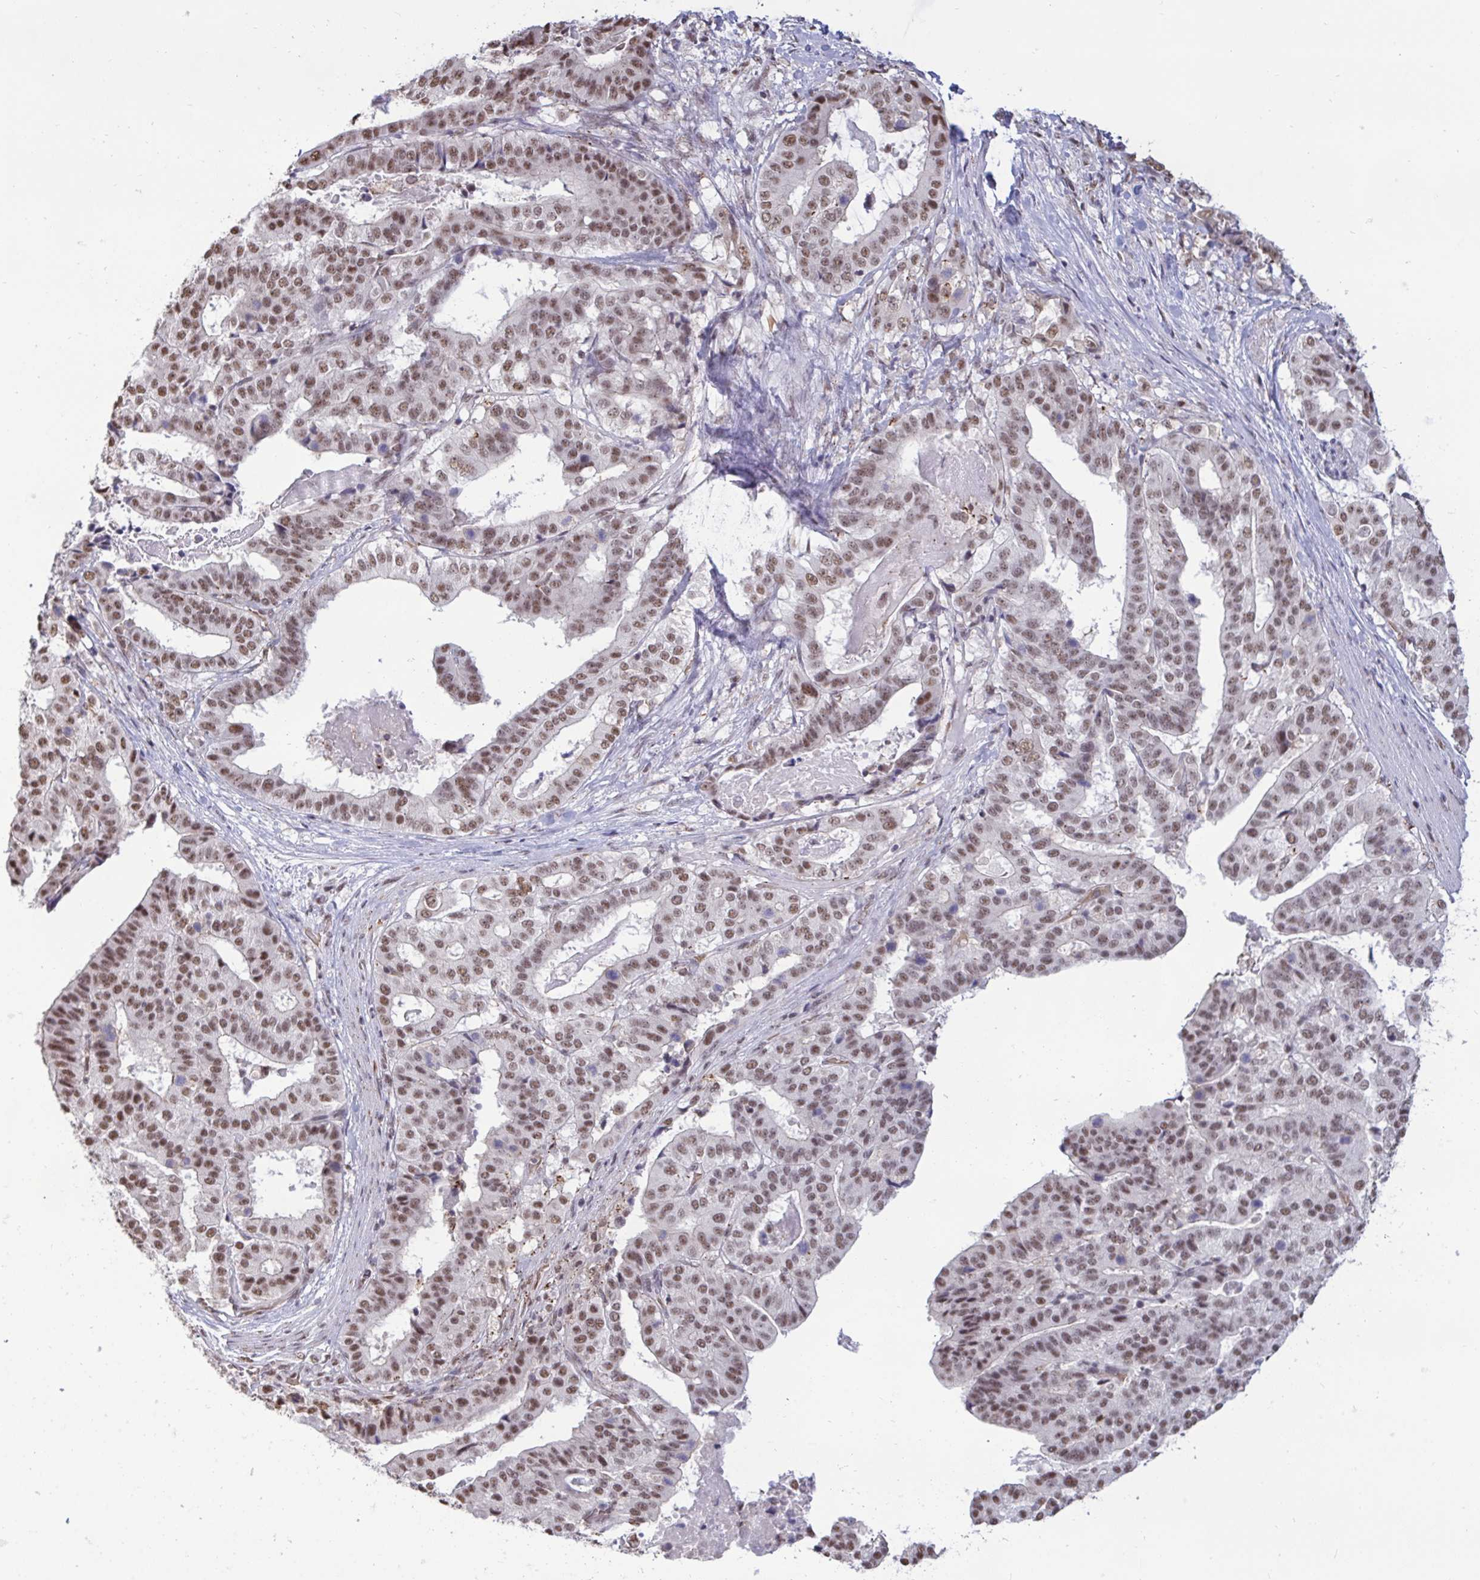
{"staining": {"intensity": "moderate", "quantity": ">75%", "location": "nuclear"}, "tissue": "stomach cancer", "cell_type": "Tumor cells", "image_type": "cancer", "snomed": [{"axis": "morphology", "description": "Adenocarcinoma, NOS"}, {"axis": "topography", "description": "Stomach"}], "caption": "A histopathology image of stomach adenocarcinoma stained for a protein displays moderate nuclear brown staining in tumor cells. Nuclei are stained in blue.", "gene": "PUF60", "patient": {"sex": "male", "age": 48}}